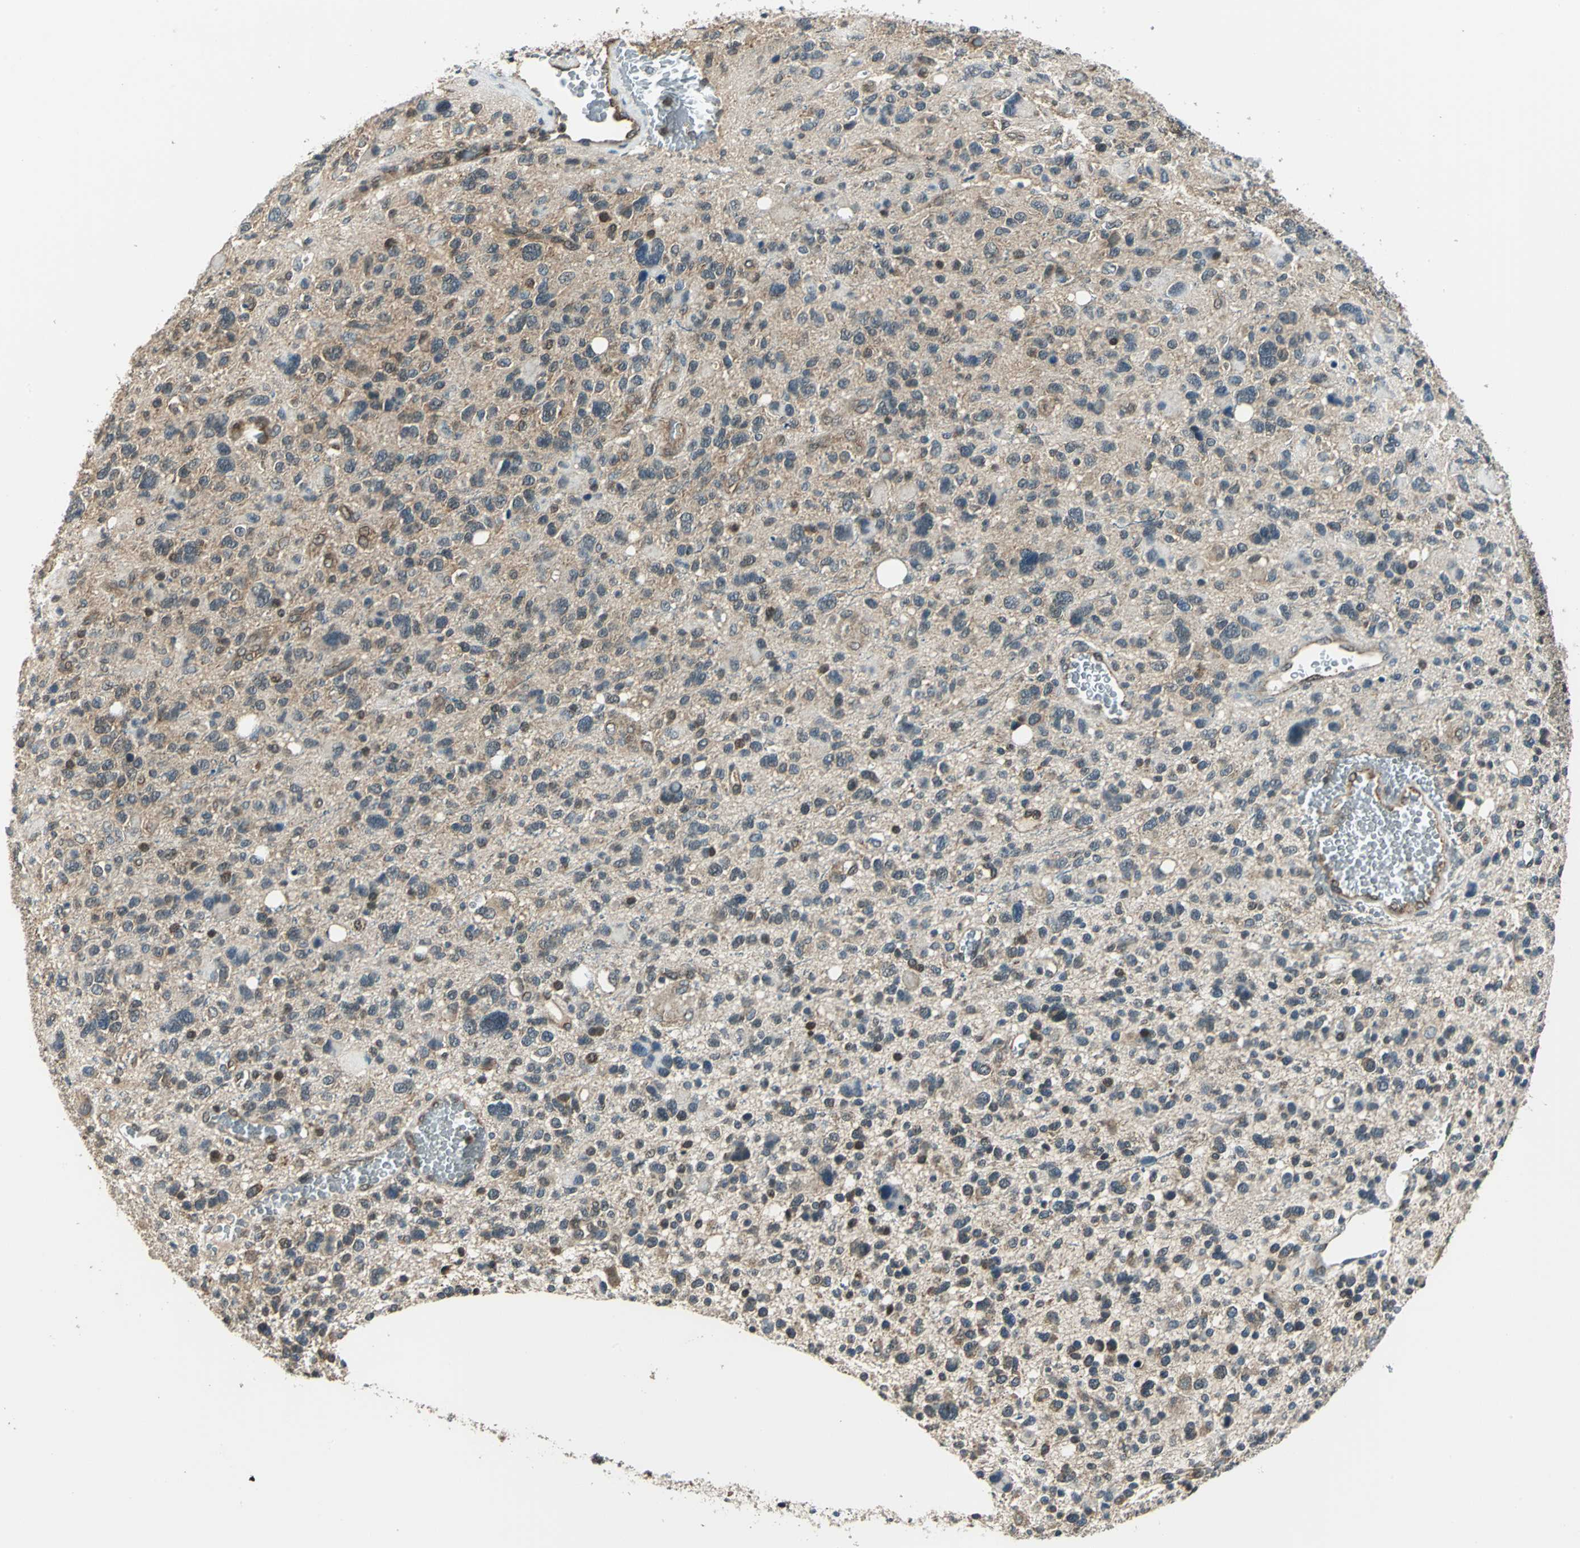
{"staining": {"intensity": "moderate", "quantity": ">75%", "location": "cytoplasmic/membranous"}, "tissue": "glioma", "cell_type": "Tumor cells", "image_type": "cancer", "snomed": [{"axis": "morphology", "description": "Glioma, malignant, High grade"}, {"axis": "topography", "description": "Brain"}], "caption": "This image reveals malignant glioma (high-grade) stained with immunohistochemistry (IHC) to label a protein in brown. The cytoplasmic/membranous of tumor cells show moderate positivity for the protein. Nuclei are counter-stained blue.", "gene": "NUDT2", "patient": {"sex": "male", "age": 48}}